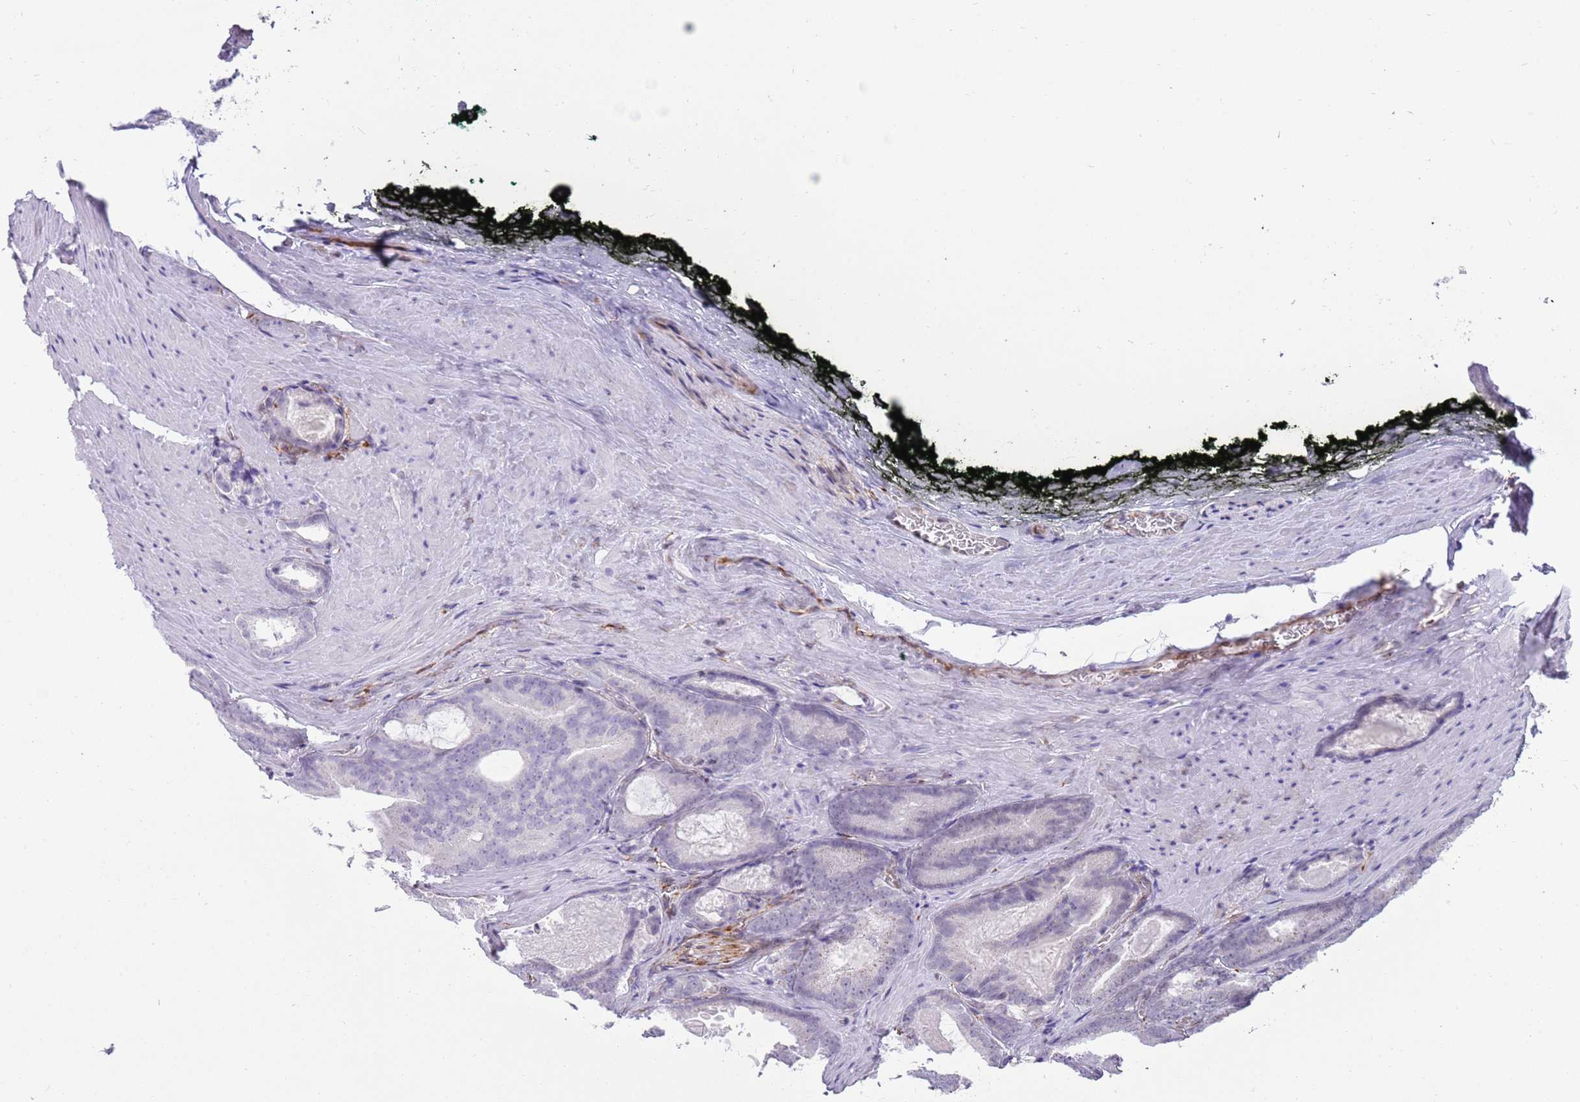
{"staining": {"intensity": "negative", "quantity": "none", "location": "none"}, "tissue": "prostate cancer", "cell_type": "Tumor cells", "image_type": "cancer", "snomed": [{"axis": "morphology", "description": "Adenocarcinoma, High grade"}, {"axis": "topography", "description": "Prostate"}], "caption": "IHC micrograph of human prostate cancer (adenocarcinoma (high-grade)) stained for a protein (brown), which exhibits no positivity in tumor cells.", "gene": "NBPF3", "patient": {"sex": "male", "age": 66}}